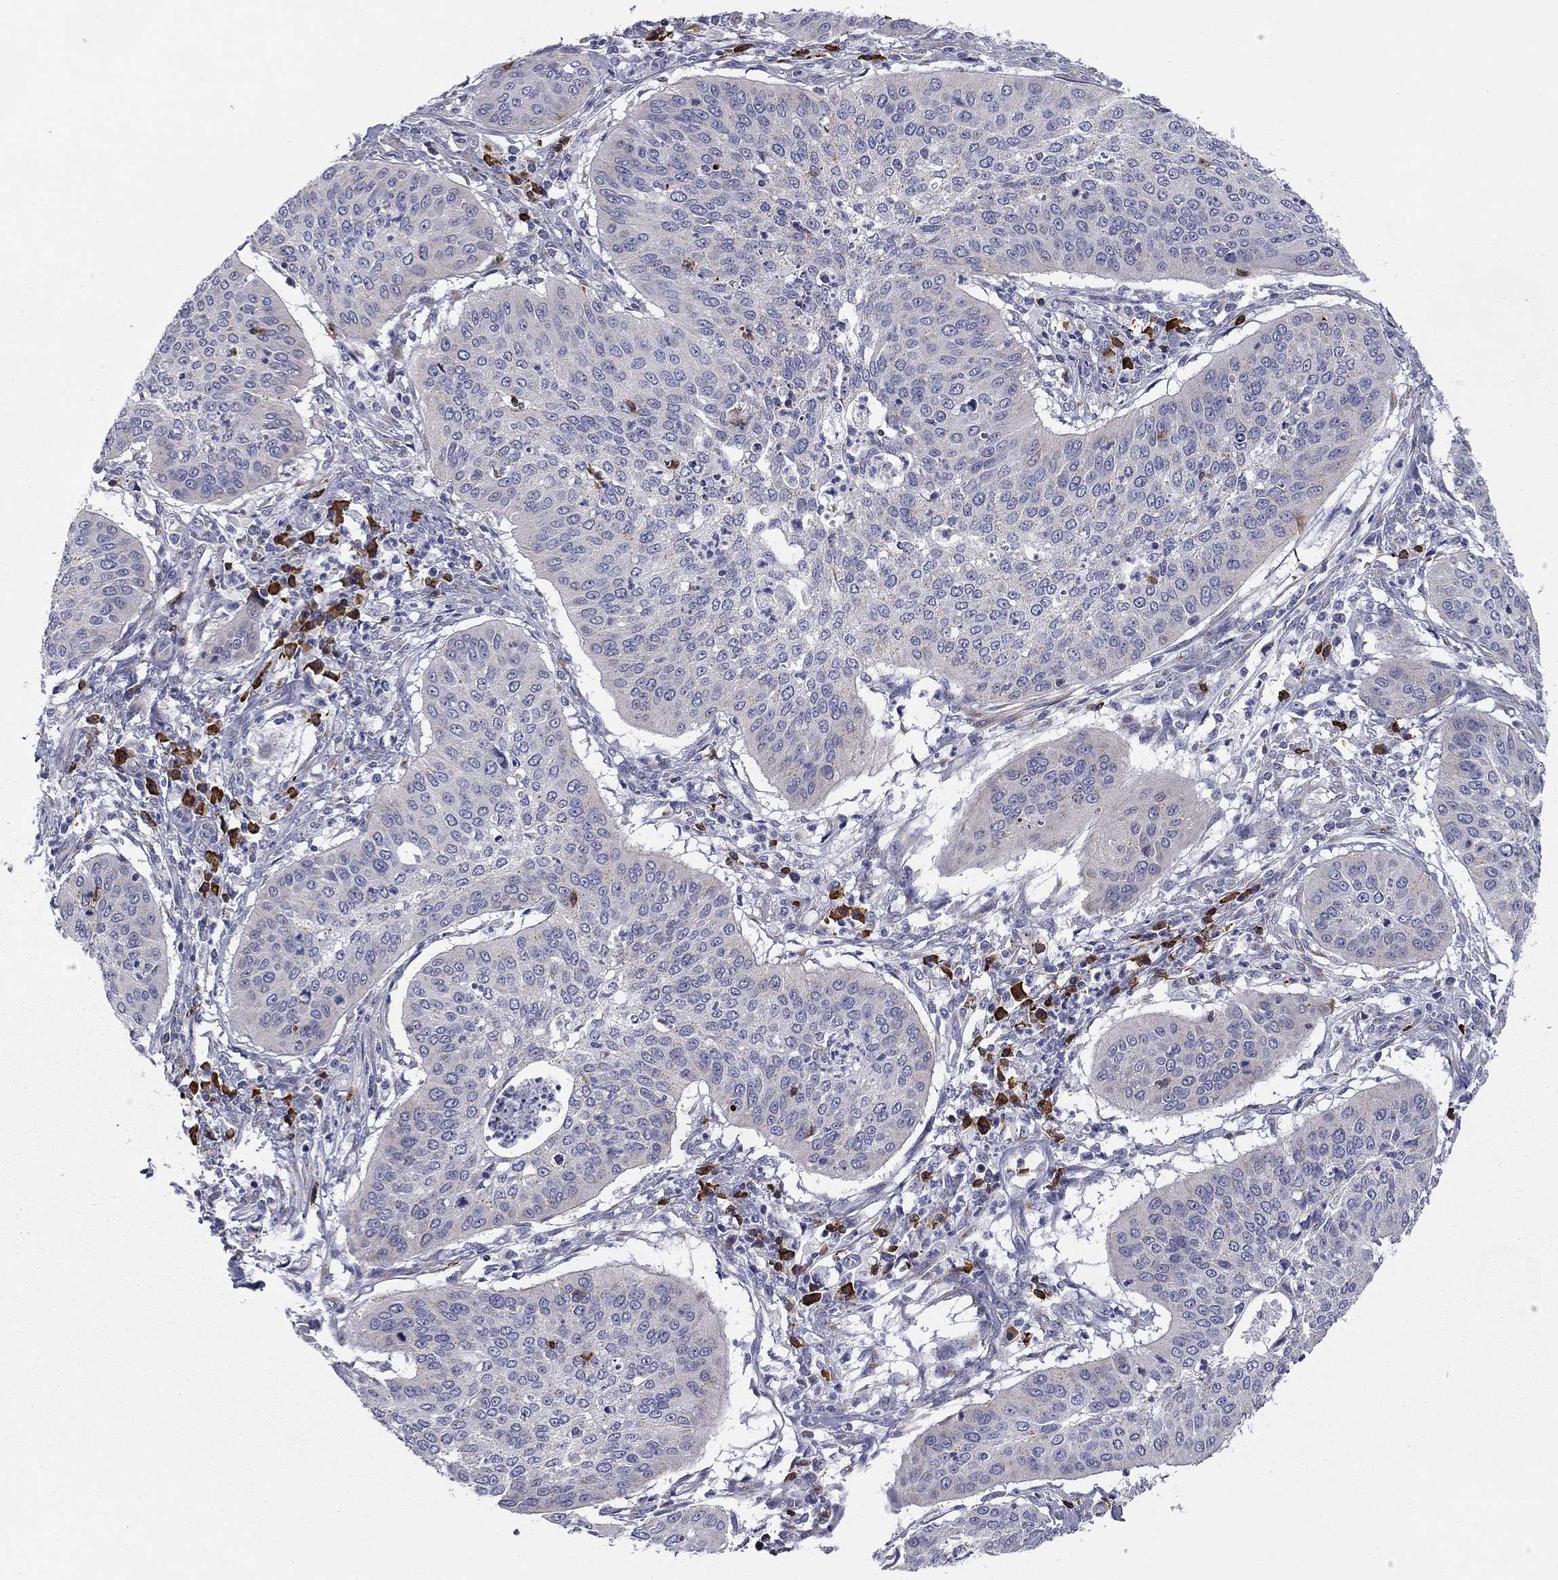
{"staining": {"intensity": "negative", "quantity": "none", "location": "none"}, "tissue": "cervical cancer", "cell_type": "Tumor cells", "image_type": "cancer", "snomed": [{"axis": "morphology", "description": "Normal tissue, NOS"}, {"axis": "morphology", "description": "Squamous cell carcinoma, NOS"}, {"axis": "topography", "description": "Cervix"}], "caption": "There is no significant staining in tumor cells of cervical squamous cell carcinoma.", "gene": "TRAT1", "patient": {"sex": "female", "age": 39}}